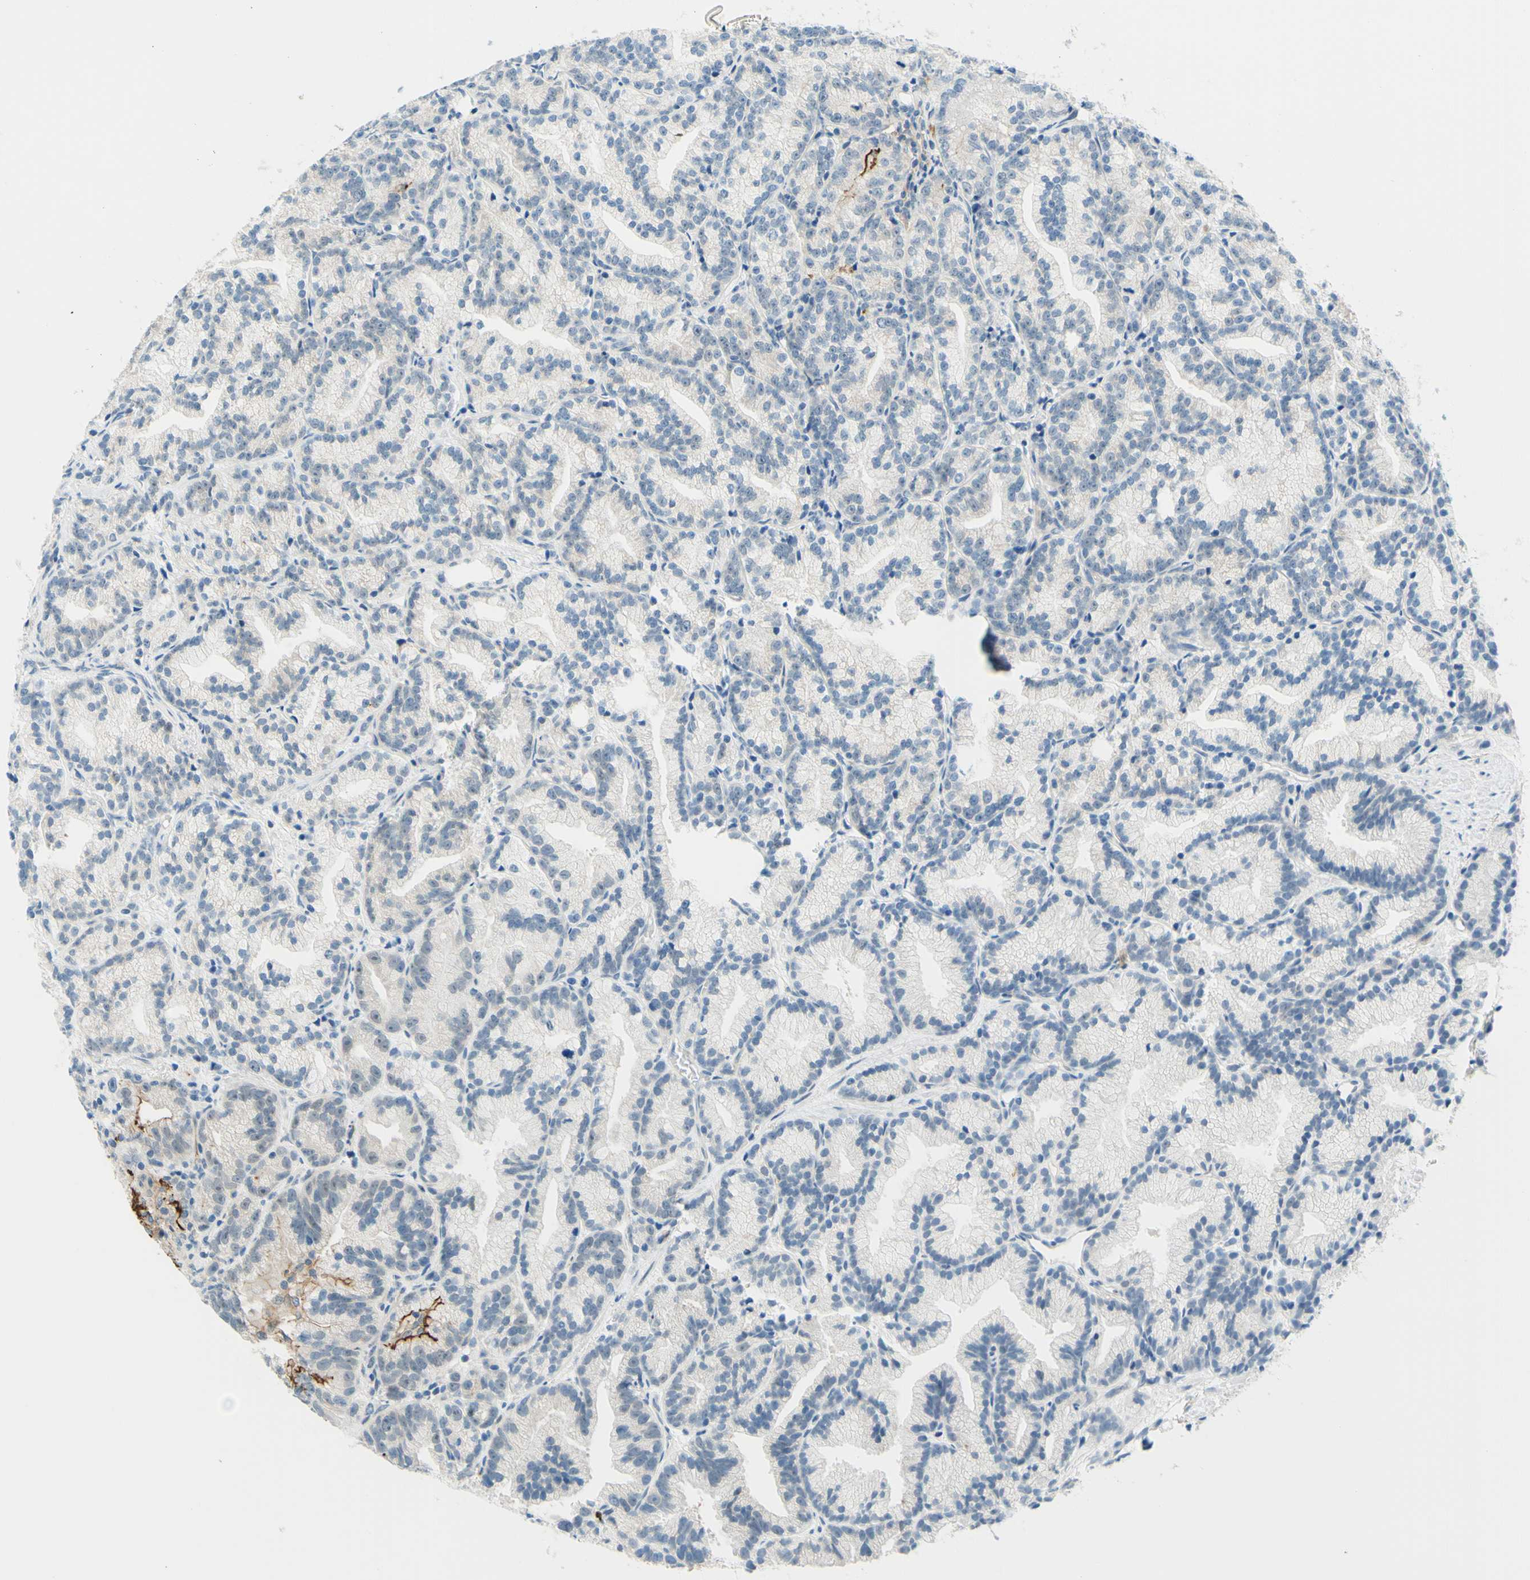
{"staining": {"intensity": "negative", "quantity": "none", "location": "none"}, "tissue": "prostate cancer", "cell_type": "Tumor cells", "image_type": "cancer", "snomed": [{"axis": "morphology", "description": "Adenocarcinoma, Low grade"}, {"axis": "topography", "description": "Prostate"}], "caption": "Immunohistochemistry (IHC) image of human prostate low-grade adenocarcinoma stained for a protein (brown), which shows no staining in tumor cells. The staining was performed using DAB (3,3'-diaminobenzidine) to visualize the protein expression in brown, while the nuclei were stained in blue with hematoxylin (Magnification: 20x).", "gene": "TREM2", "patient": {"sex": "male", "age": 89}}